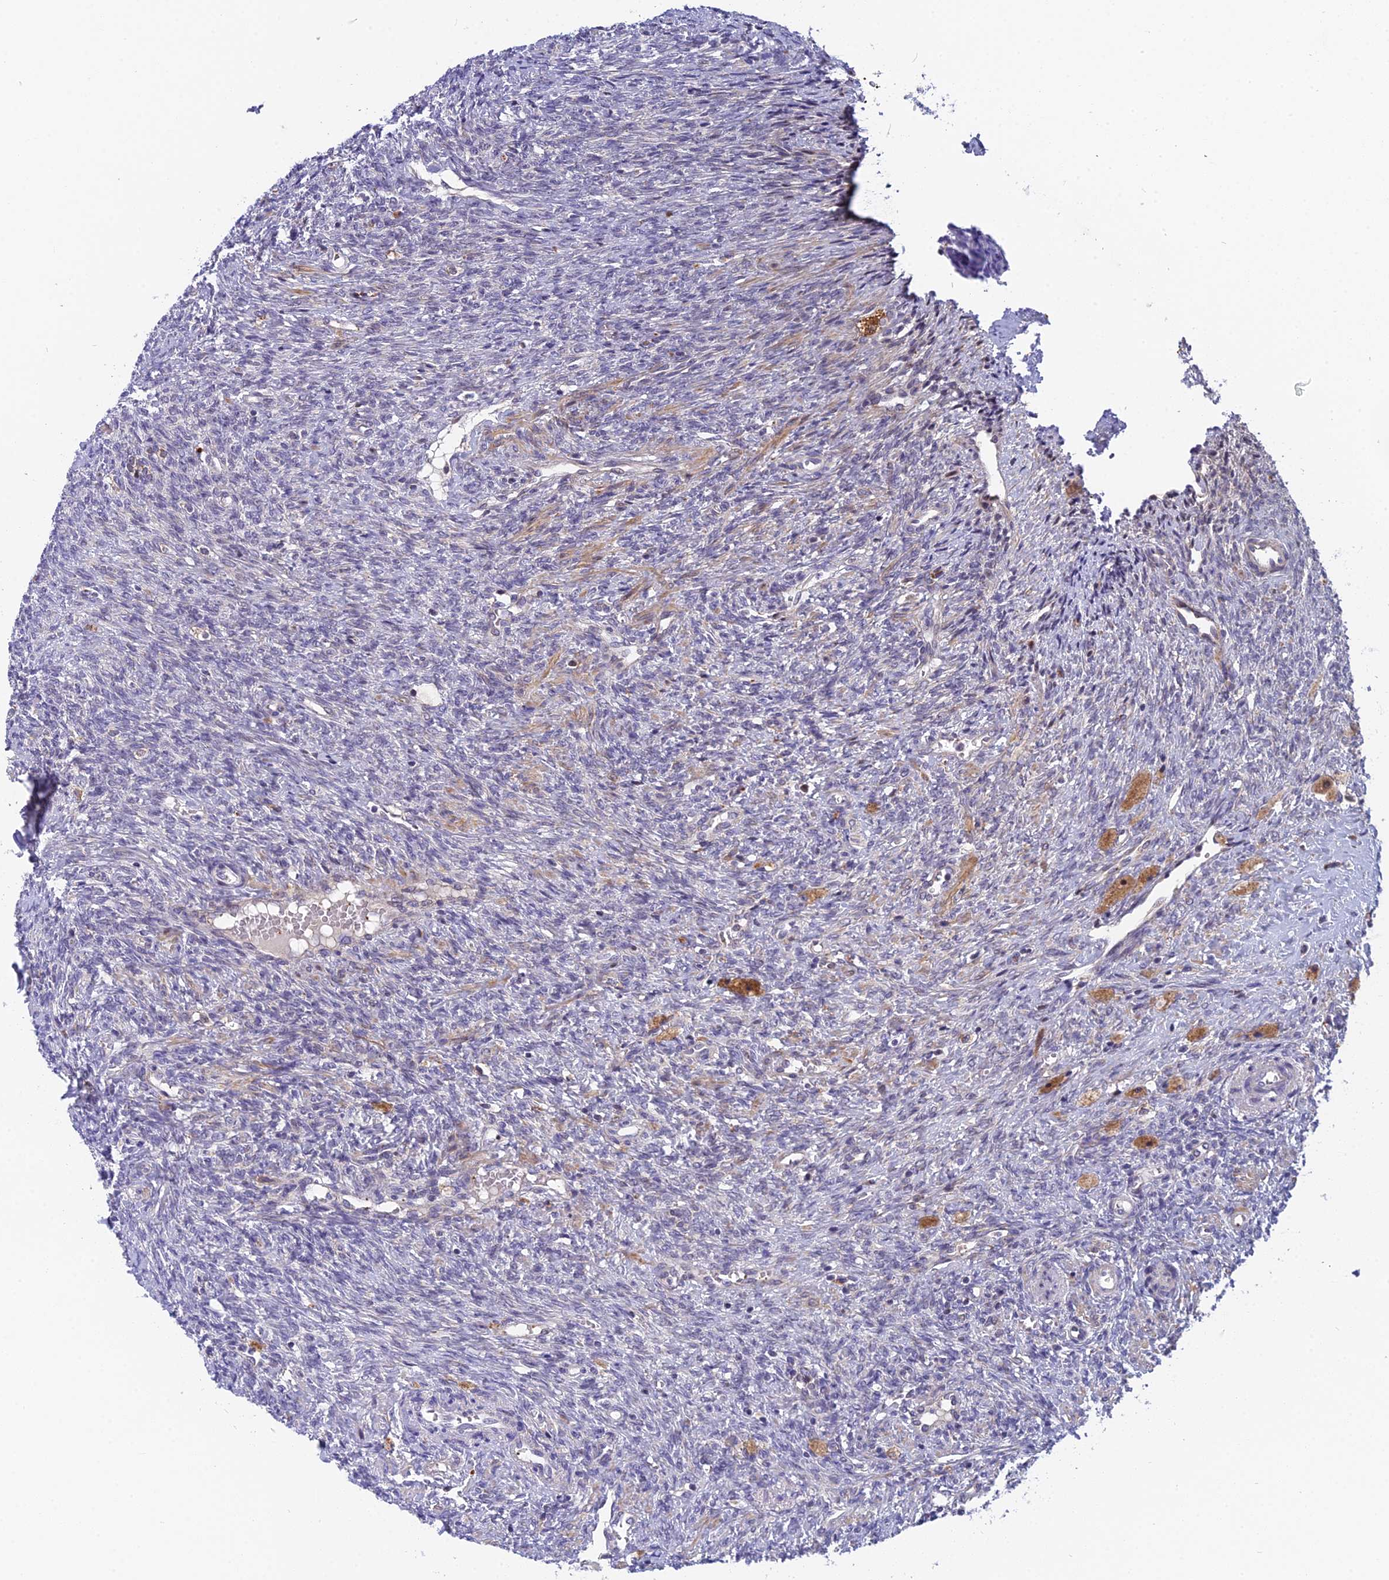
{"staining": {"intensity": "weak", "quantity": "<25%", "location": "cytoplasmic/membranous"}, "tissue": "ovary", "cell_type": "Ovarian stroma cells", "image_type": "normal", "snomed": [{"axis": "morphology", "description": "Normal tissue, NOS"}, {"axis": "topography", "description": "Ovary"}], "caption": "Ovary was stained to show a protein in brown. There is no significant staining in ovarian stroma cells. Brightfield microscopy of IHC stained with DAB (3,3'-diaminobenzidine) (brown) and hematoxylin (blue), captured at high magnification.", "gene": "CMC1", "patient": {"sex": "female", "age": 41}}